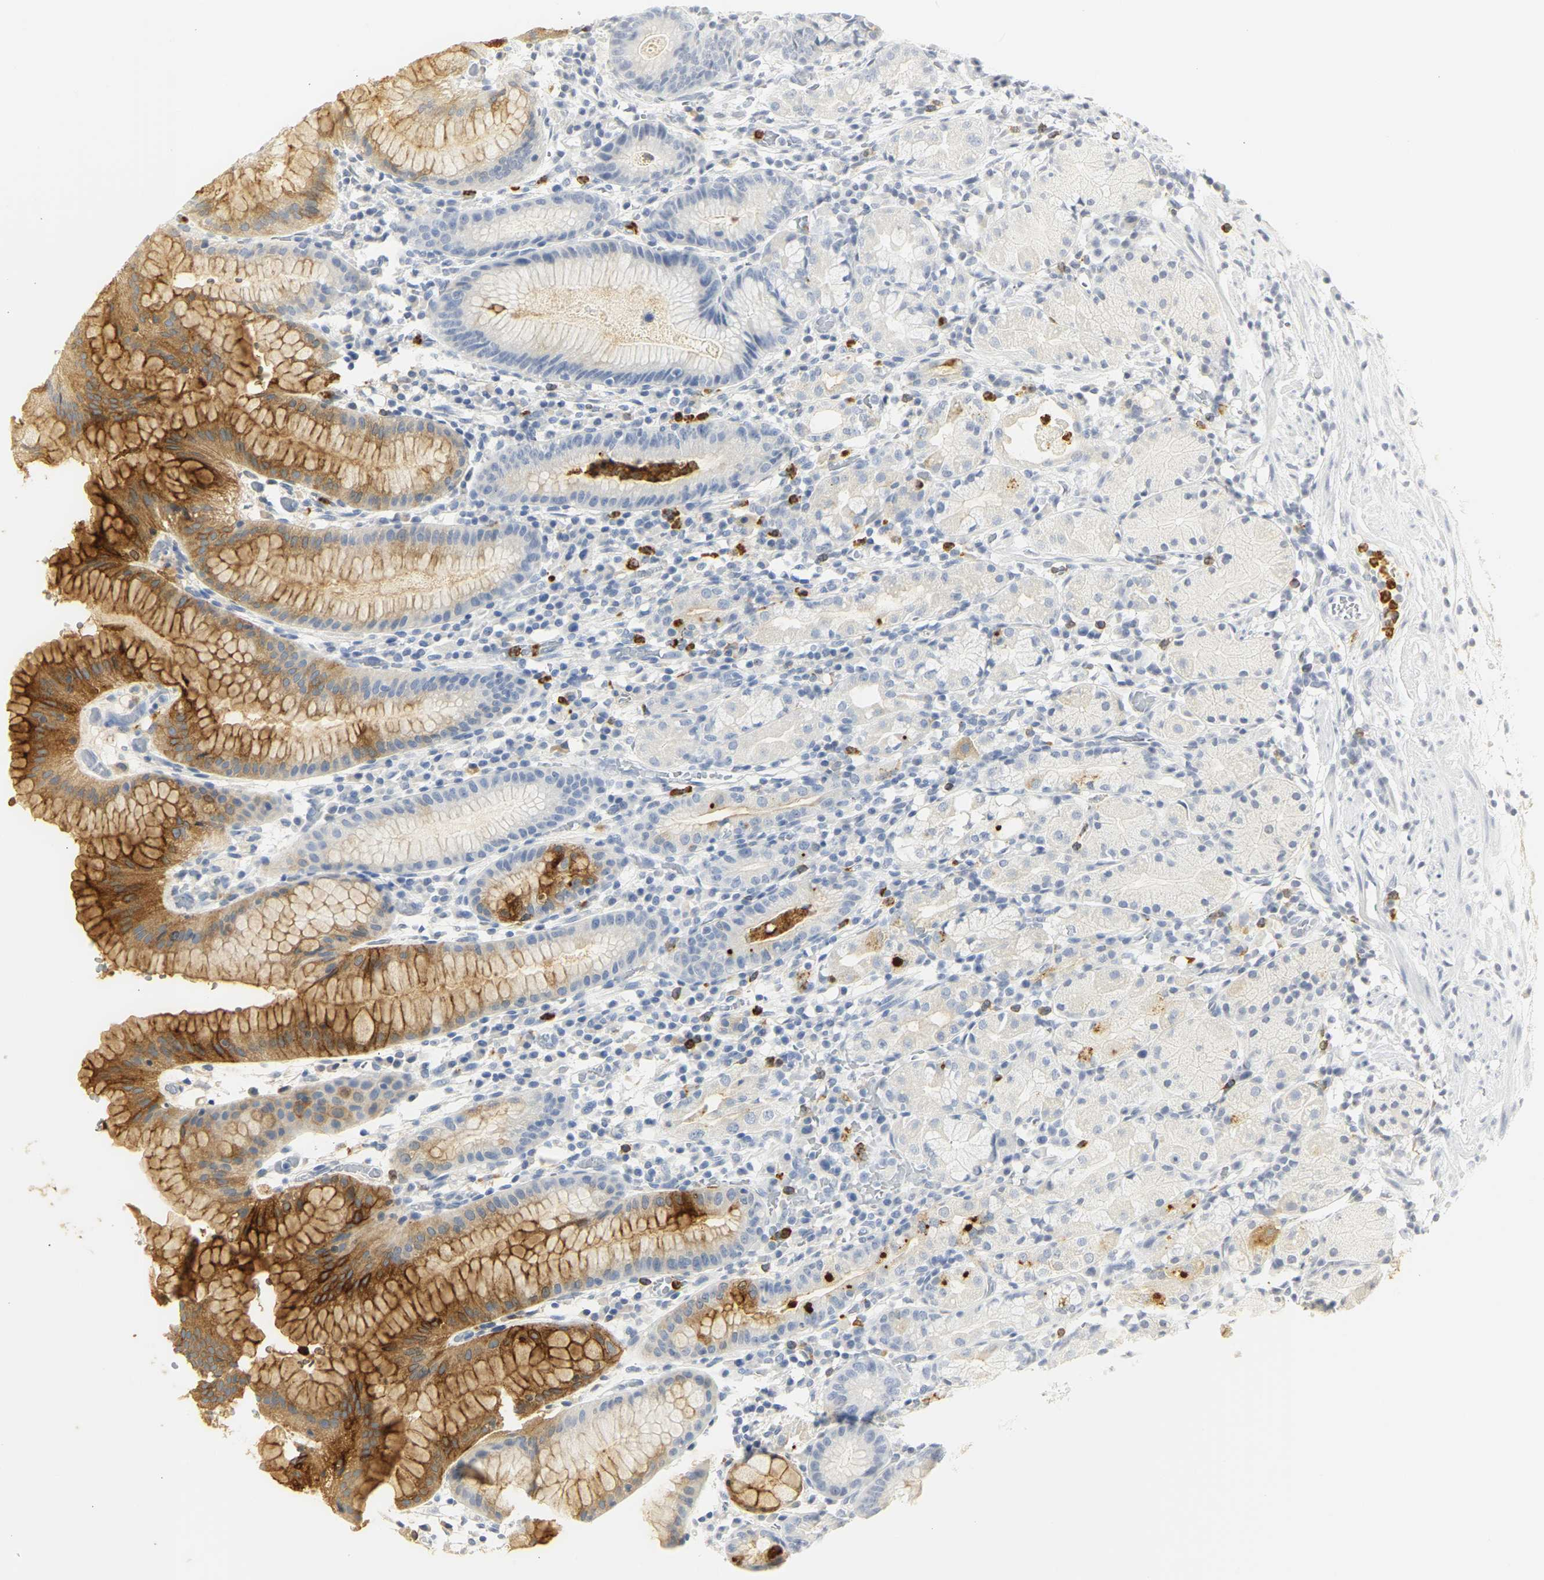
{"staining": {"intensity": "strong", "quantity": "<25%", "location": "cytoplasmic/membranous"}, "tissue": "stomach", "cell_type": "Glandular cells", "image_type": "normal", "snomed": [{"axis": "morphology", "description": "Normal tissue, NOS"}, {"axis": "topography", "description": "Stomach"}, {"axis": "topography", "description": "Stomach, lower"}], "caption": "About <25% of glandular cells in unremarkable human stomach display strong cytoplasmic/membranous protein staining as visualized by brown immunohistochemical staining.", "gene": "CEACAM5", "patient": {"sex": "female", "age": 75}}